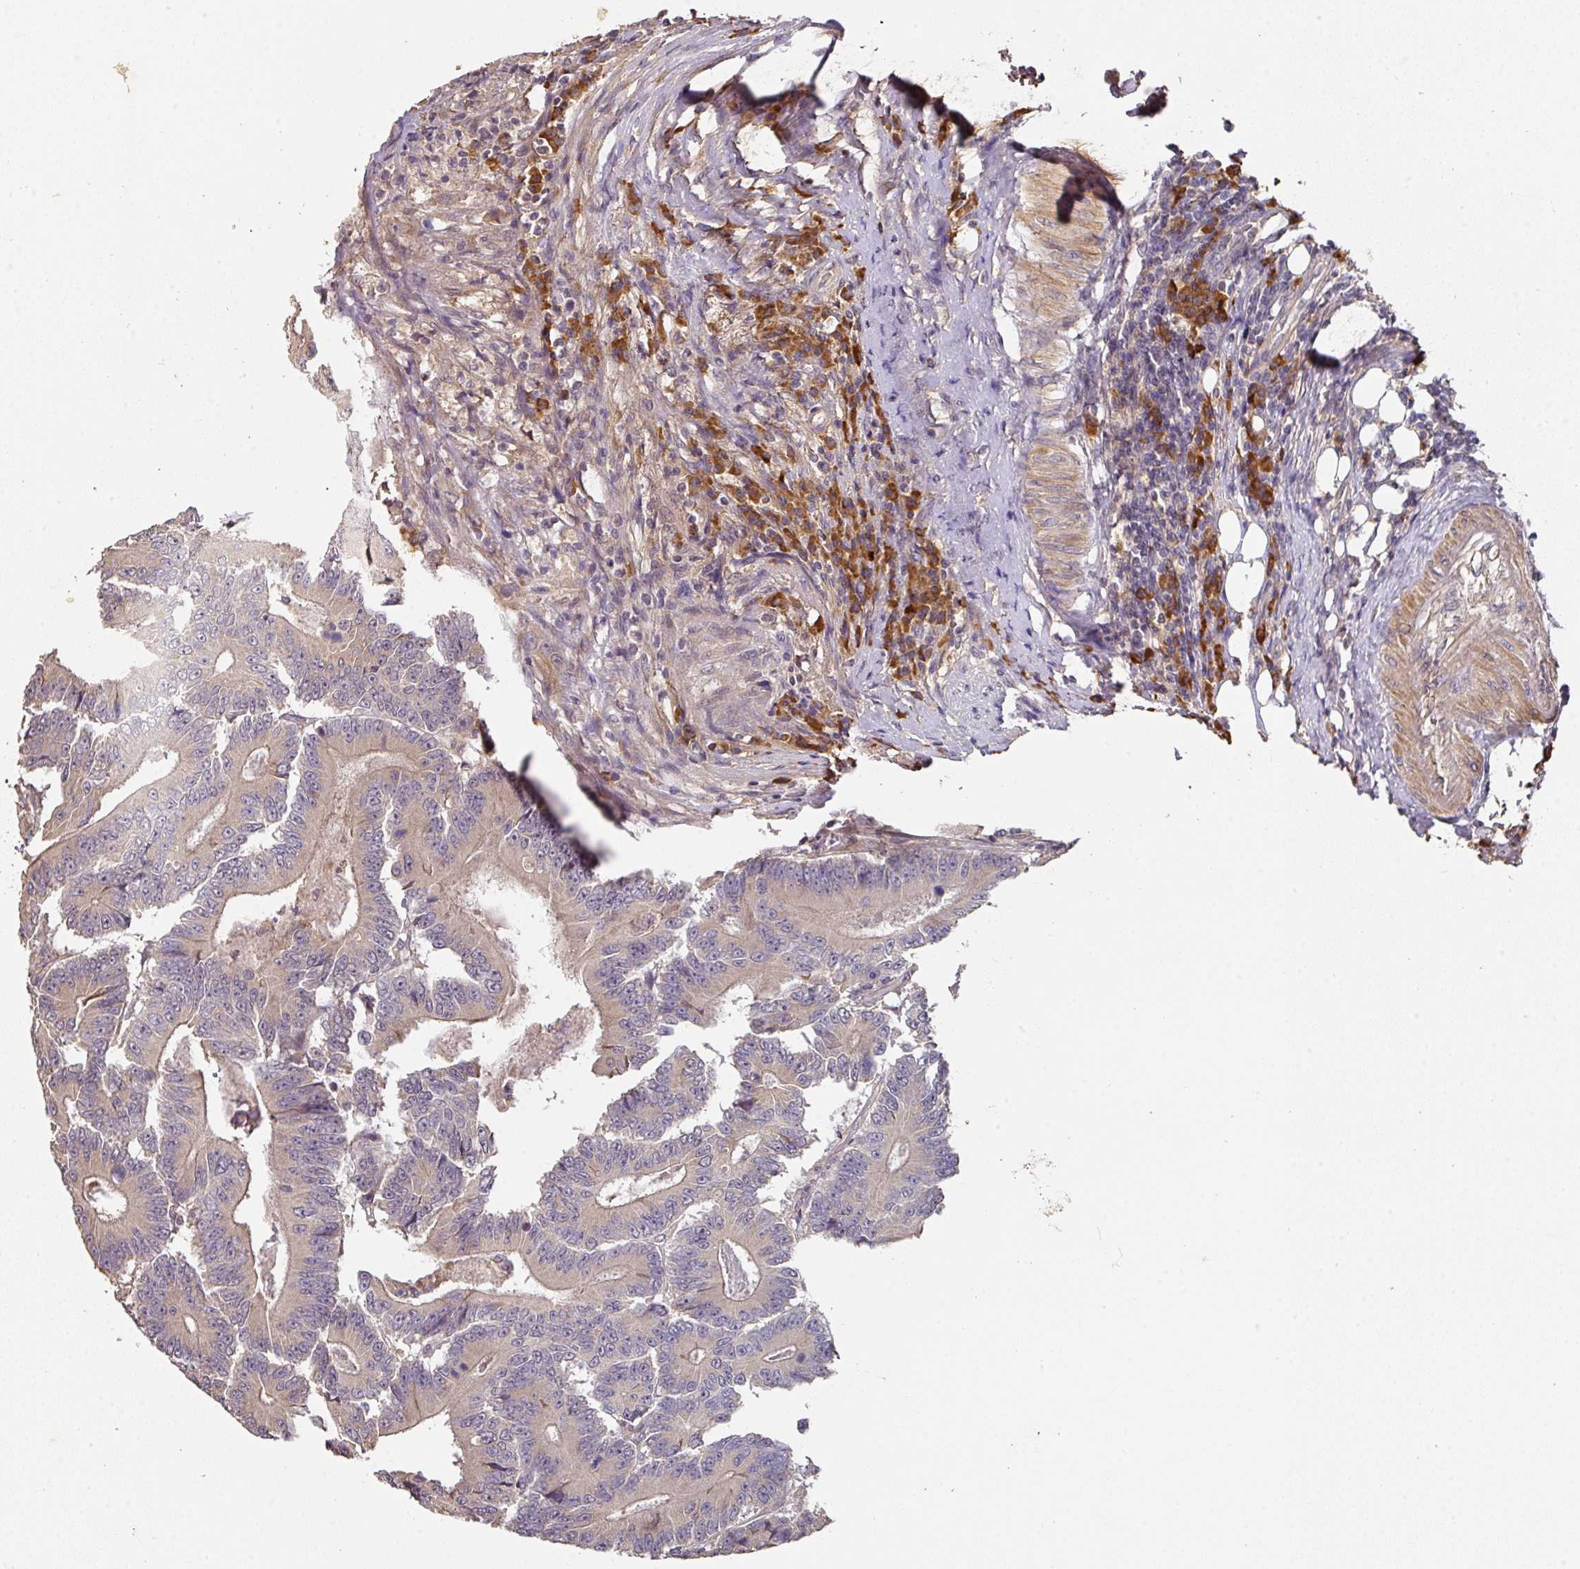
{"staining": {"intensity": "weak", "quantity": "<25%", "location": "cytoplasmic/membranous"}, "tissue": "colorectal cancer", "cell_type": "Tumor cells", "image_type": "cancer", "snomed": [{"axis": "morphology", "description": "Adenocarcinoma, NOS"}, {"axis": "topography", "description": "Colon"}], "caption": "This is an IHC photomicrograph of colorectal cancer (adenocarcinoma). There is no expression in tumor cells.", "gene": "ACVR2B", "patient": {"sex": "male", "age": 83}}